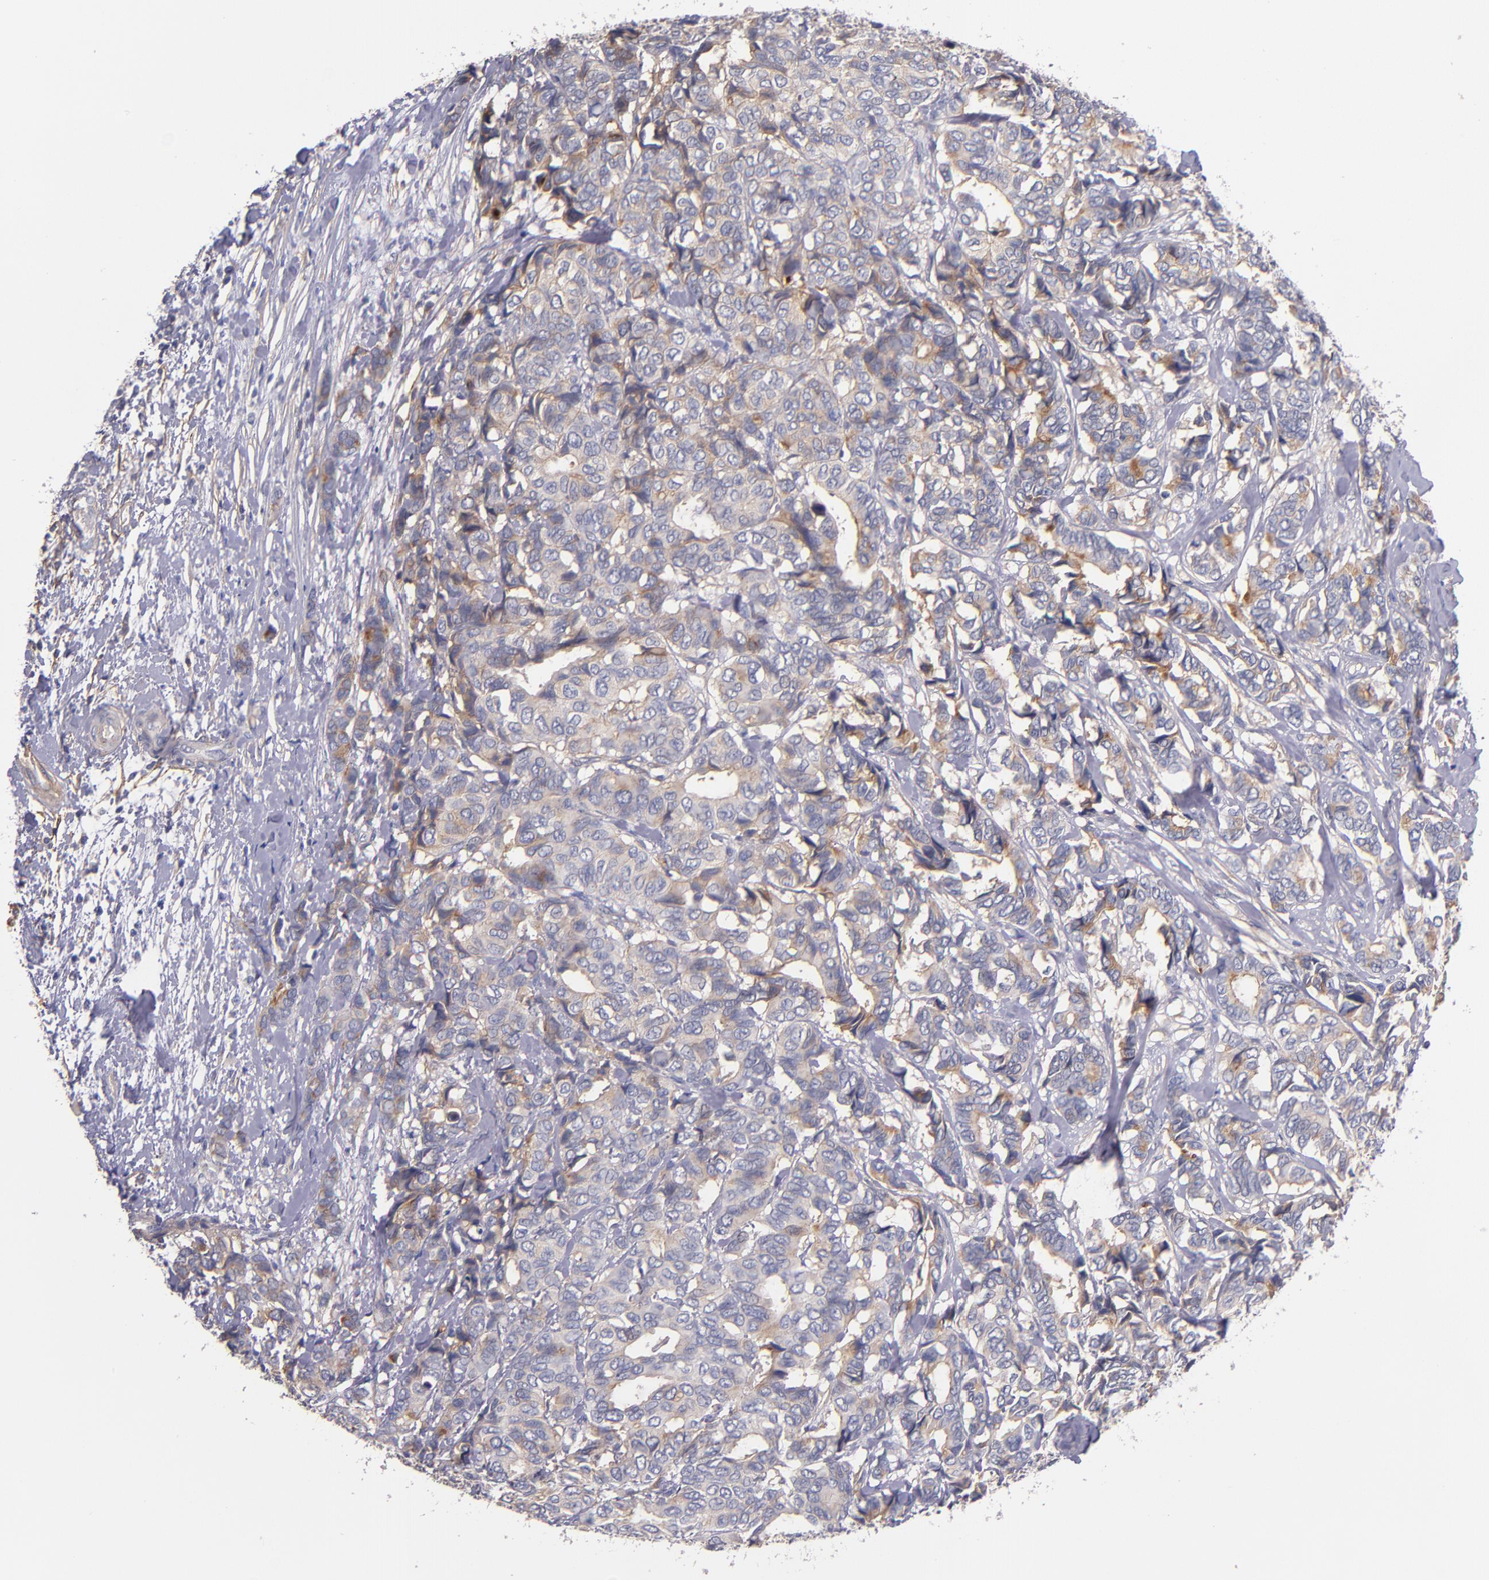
{"staining": {"intensity": "weak", "quantity": ">75%", "location": "cytoplasmic/membranous"}, "tissue": "breast cancer", "cell_type": "Tumor cells", "image_type": "cancer", "snomed": [{"axis": "morphology", "description": "Duct carcinoma"}, {"axis": "topography", "description": "Breast"}], "caption": "Protein analysis of breast cancer tissue shows weak cytoplasmic/membranous staining in about >75% of tumor cells. The protein of interest is shown in brown color, while the nuclei are stained blue.", "gene": "PLSCR4", "patient": {"sex": "female", "age": 87}}